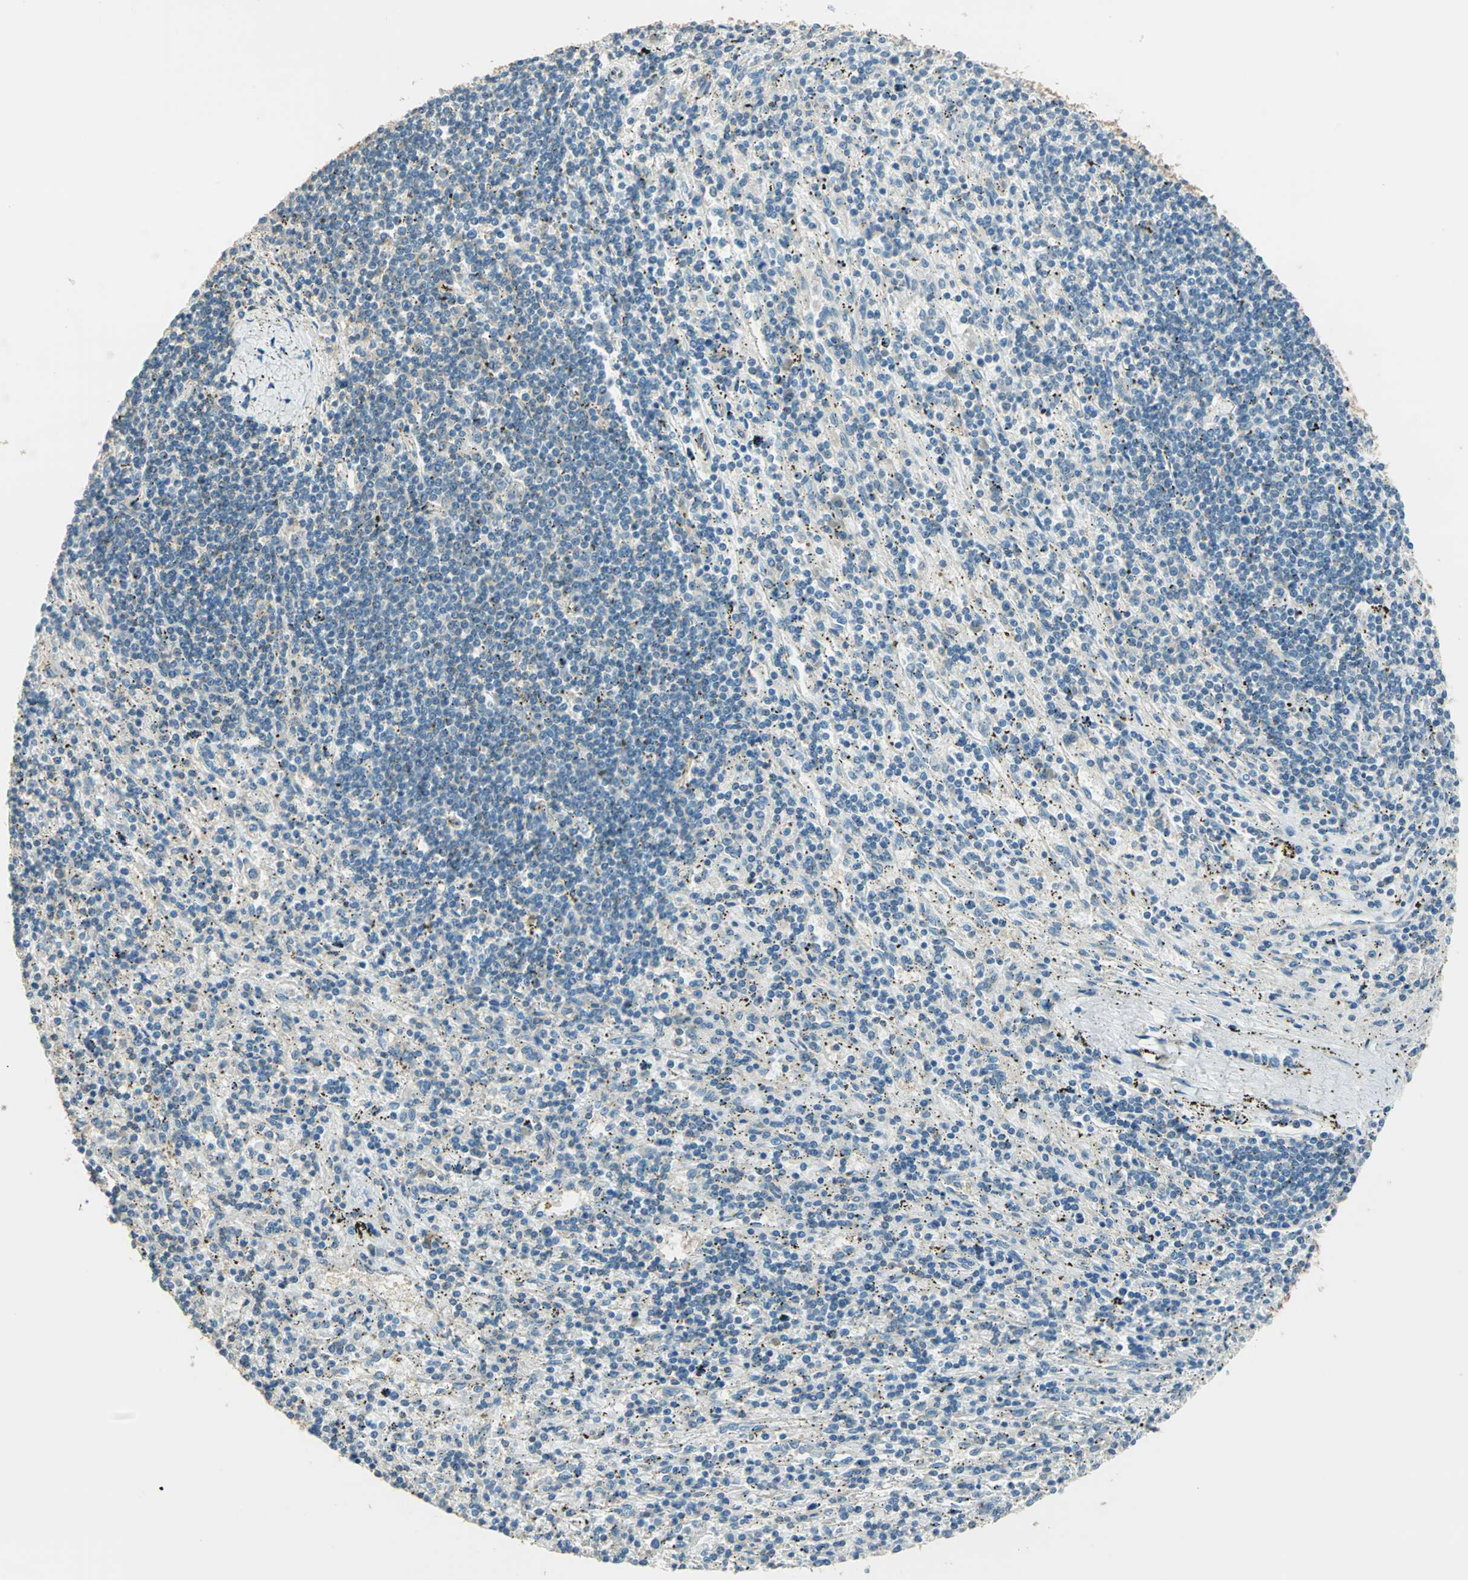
{"staining": {"intensity": "negative", "quantity": "none", "location": "none"}, "tissue": "lymphoma", "cell_type": "Tumor cells", "image_type": "cancer", "snomed": [{"axis": "morphology", "description": "Malignant lymphoma, non-Hodgkin's type, Low grade"}, {"axis": "topography", "description": "Spleen"}], "caption": "Human low-grade malignant lymphoma, non-Hodgkin's type stained for a protein using IHC displays no staining in tumor cells.", "gene": "SHC2", "patient": {"sex": "male", "age": 76}}